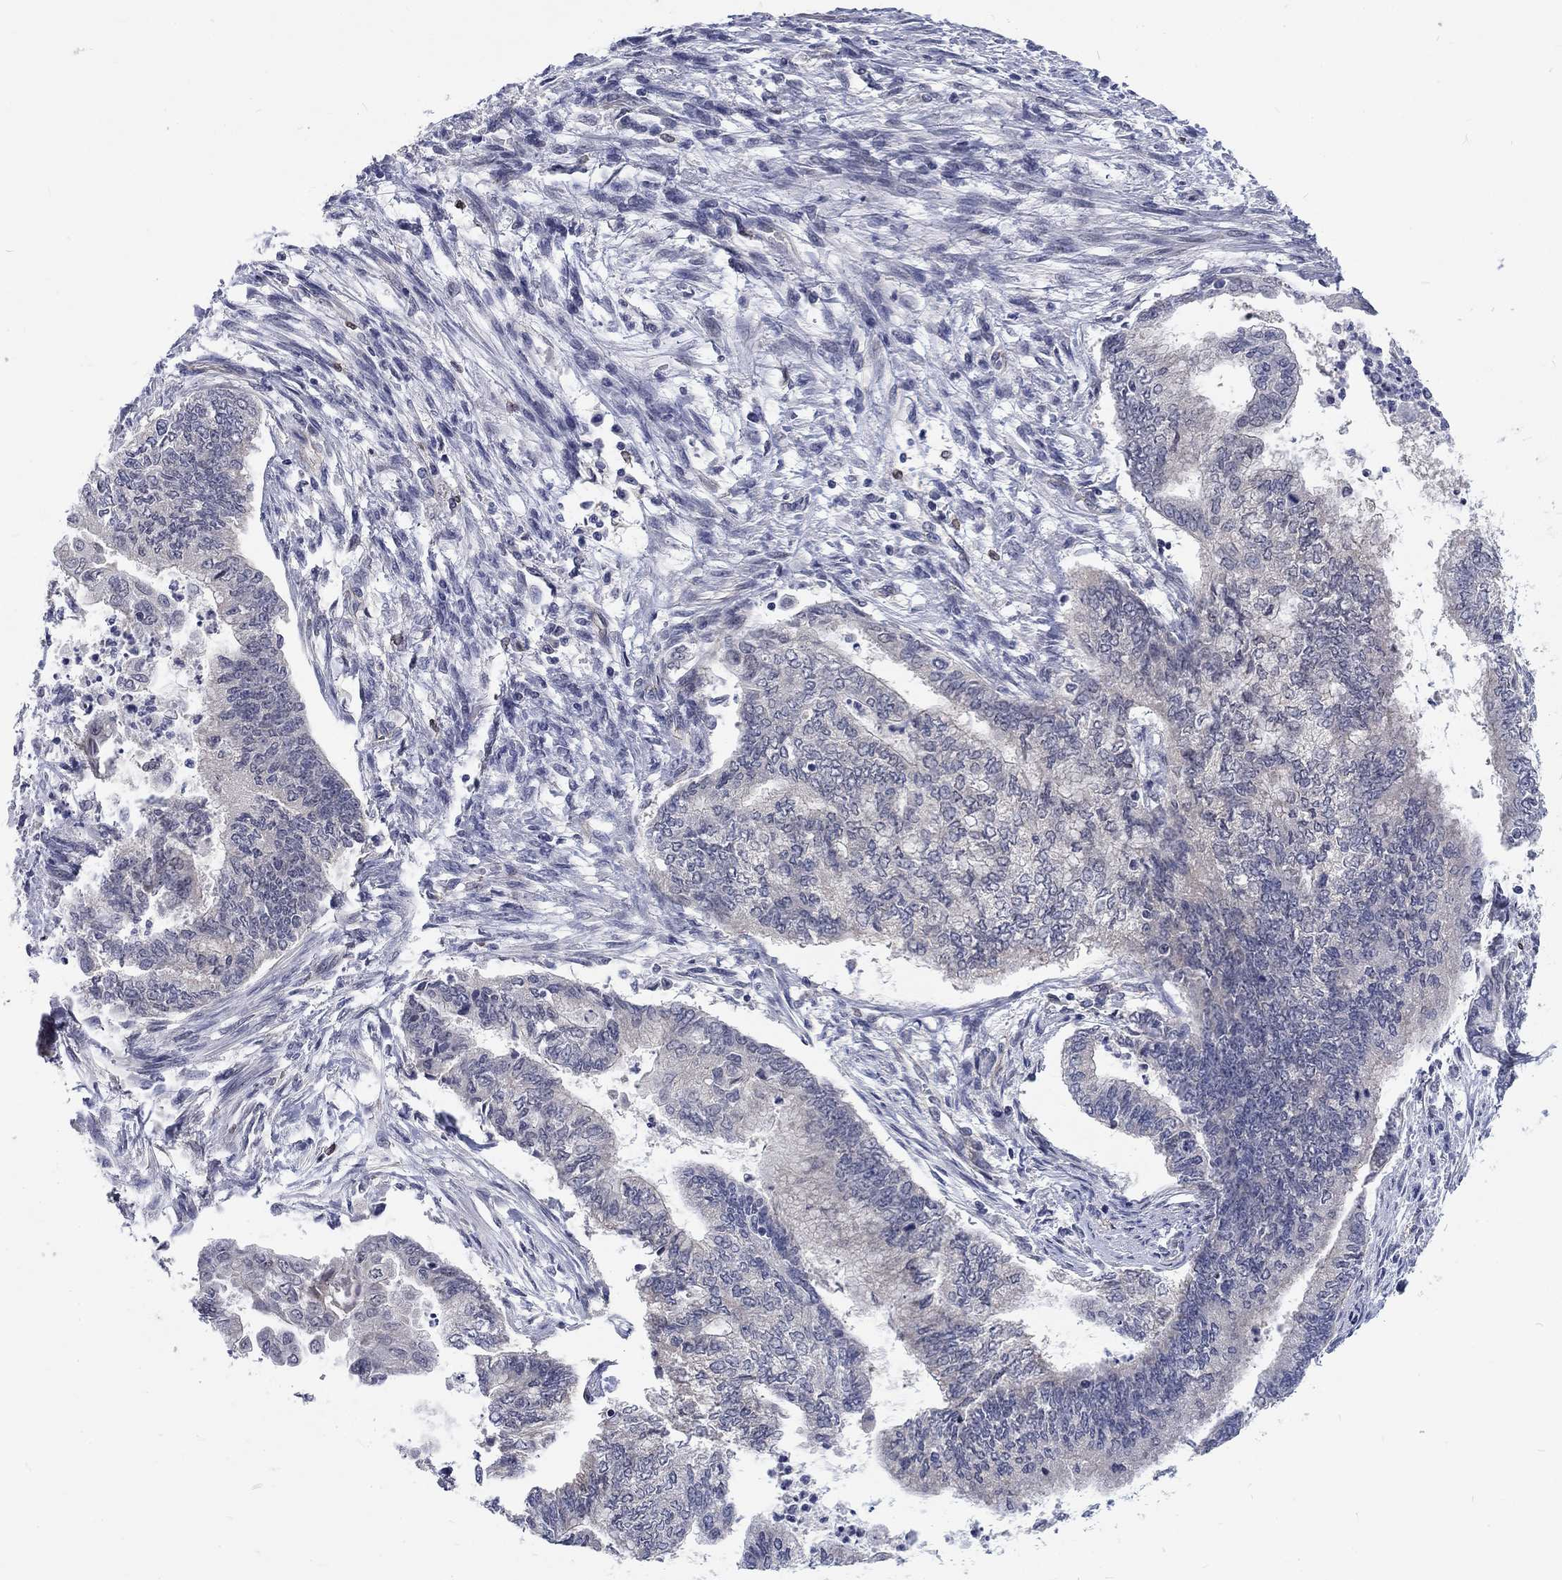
{"staining": {"intensity": "negative", "quantity": "none", "location": "none"}, "tissue": "endometrial cancer", "cell_type": "Tumor cells", "image_type": "cancer", "snomed": [{"axis": "morphology", "description": "Adenocarcinoma, NOS"}, {"axis": "topography", "description": "Endometrium"}], "caption": "An image of human endometrial adenocarcinoma is negative for staining in tumor cells.", "gene": "PHKA1", "patient": {"sex": "female", "age": 65}}